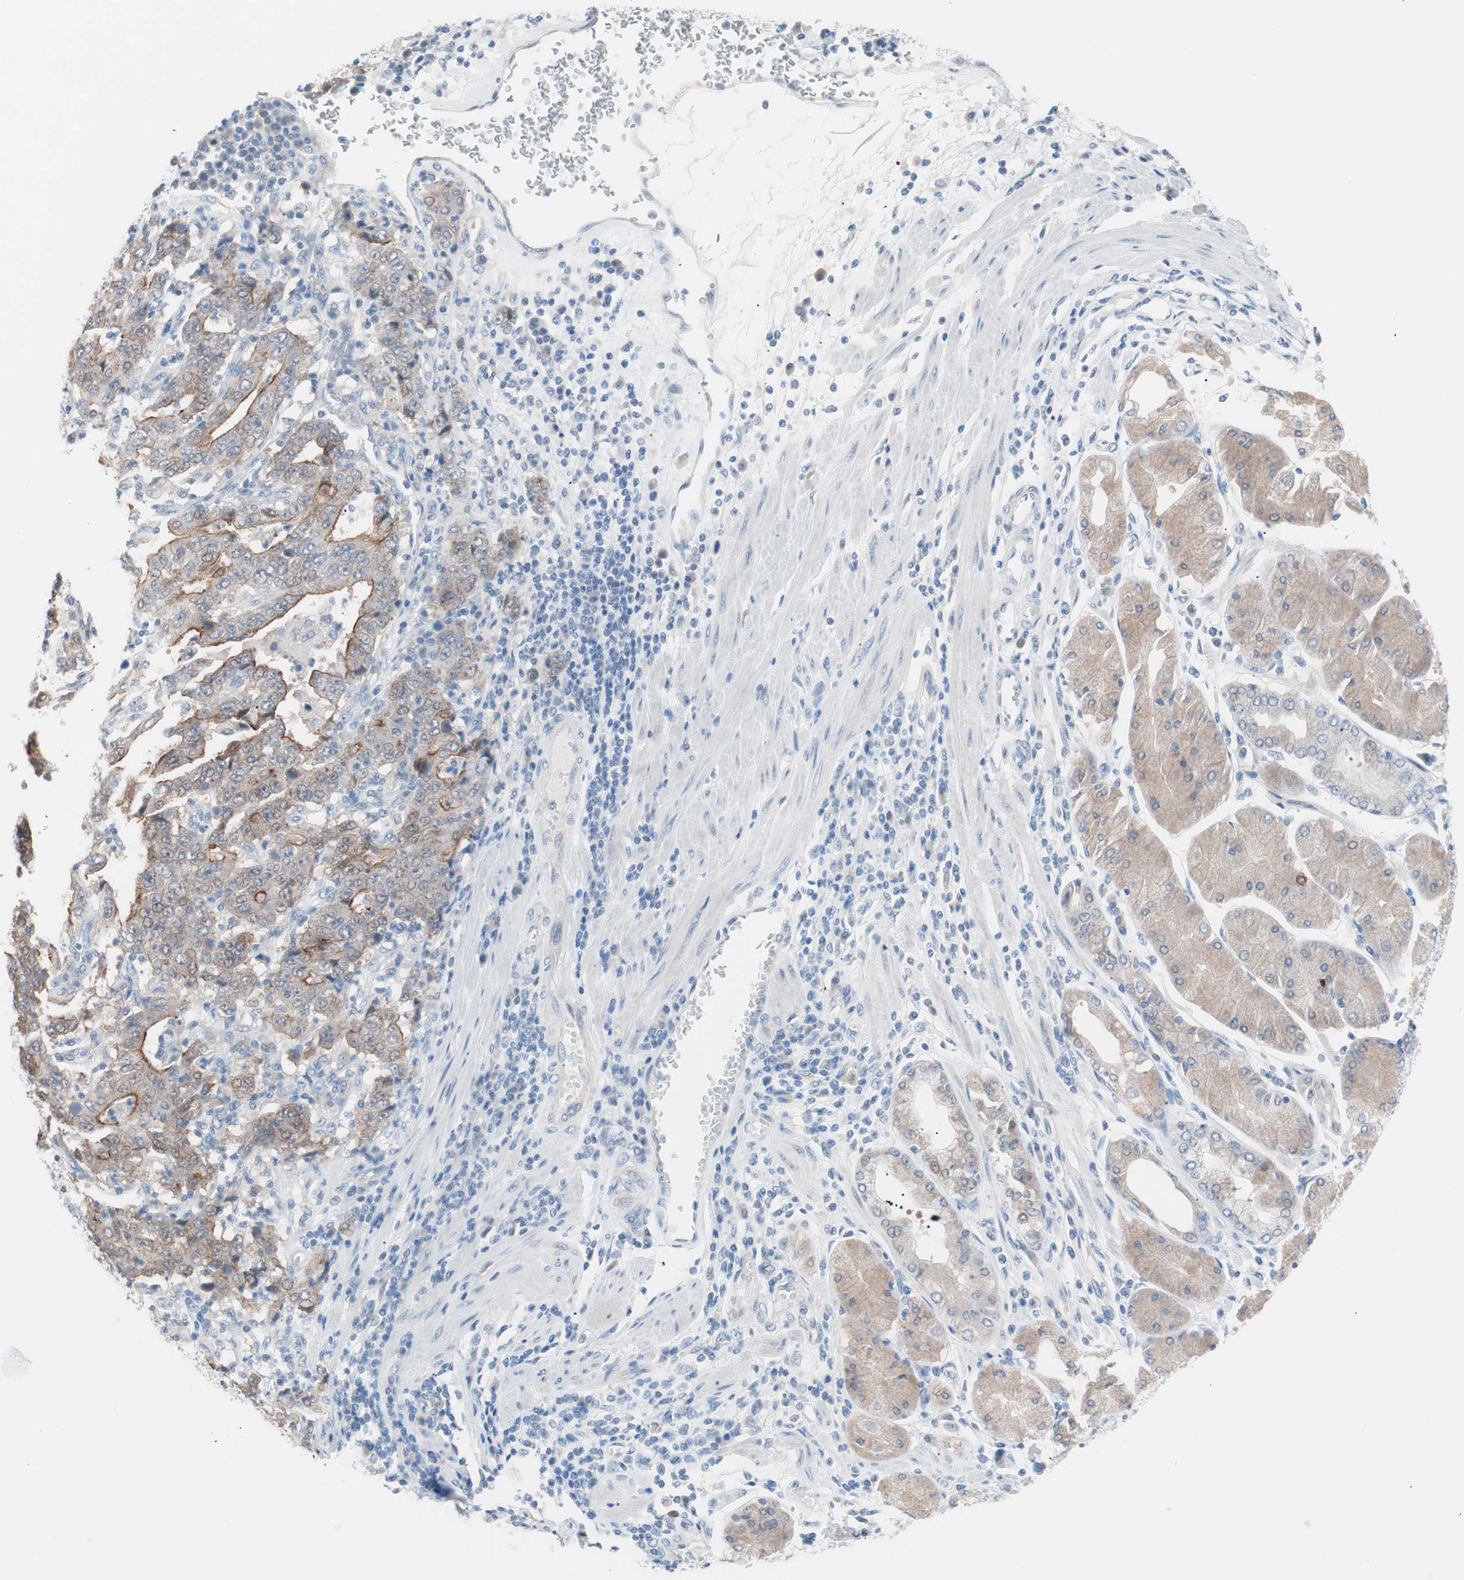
{"staining": {"intensity": "moderate", "quantity": ">75%", "location": "cytoplasmic/membranous"}, "tissue": "stomach cancer", "cell_type": "Tumor cells", "image_type": "cancer", "snomed": [{"axis": "morphology", "description": "Normal tissue, NOS"}, {"axis": "morphology", "description": "Adenocarcinoma, NOS"}, {"axis": "topography", "description": "Stomach, upper"}, {"axis": "topography", "description": "Stomach"}], "caption": "Stomach adenocarcinoma stained with a brown dye displays moderate cytoplasmic/membranous positive staining in about >75% of tumor cells.", "gene": "VIL1", "patient": {"sex": "male", "age": 59}}